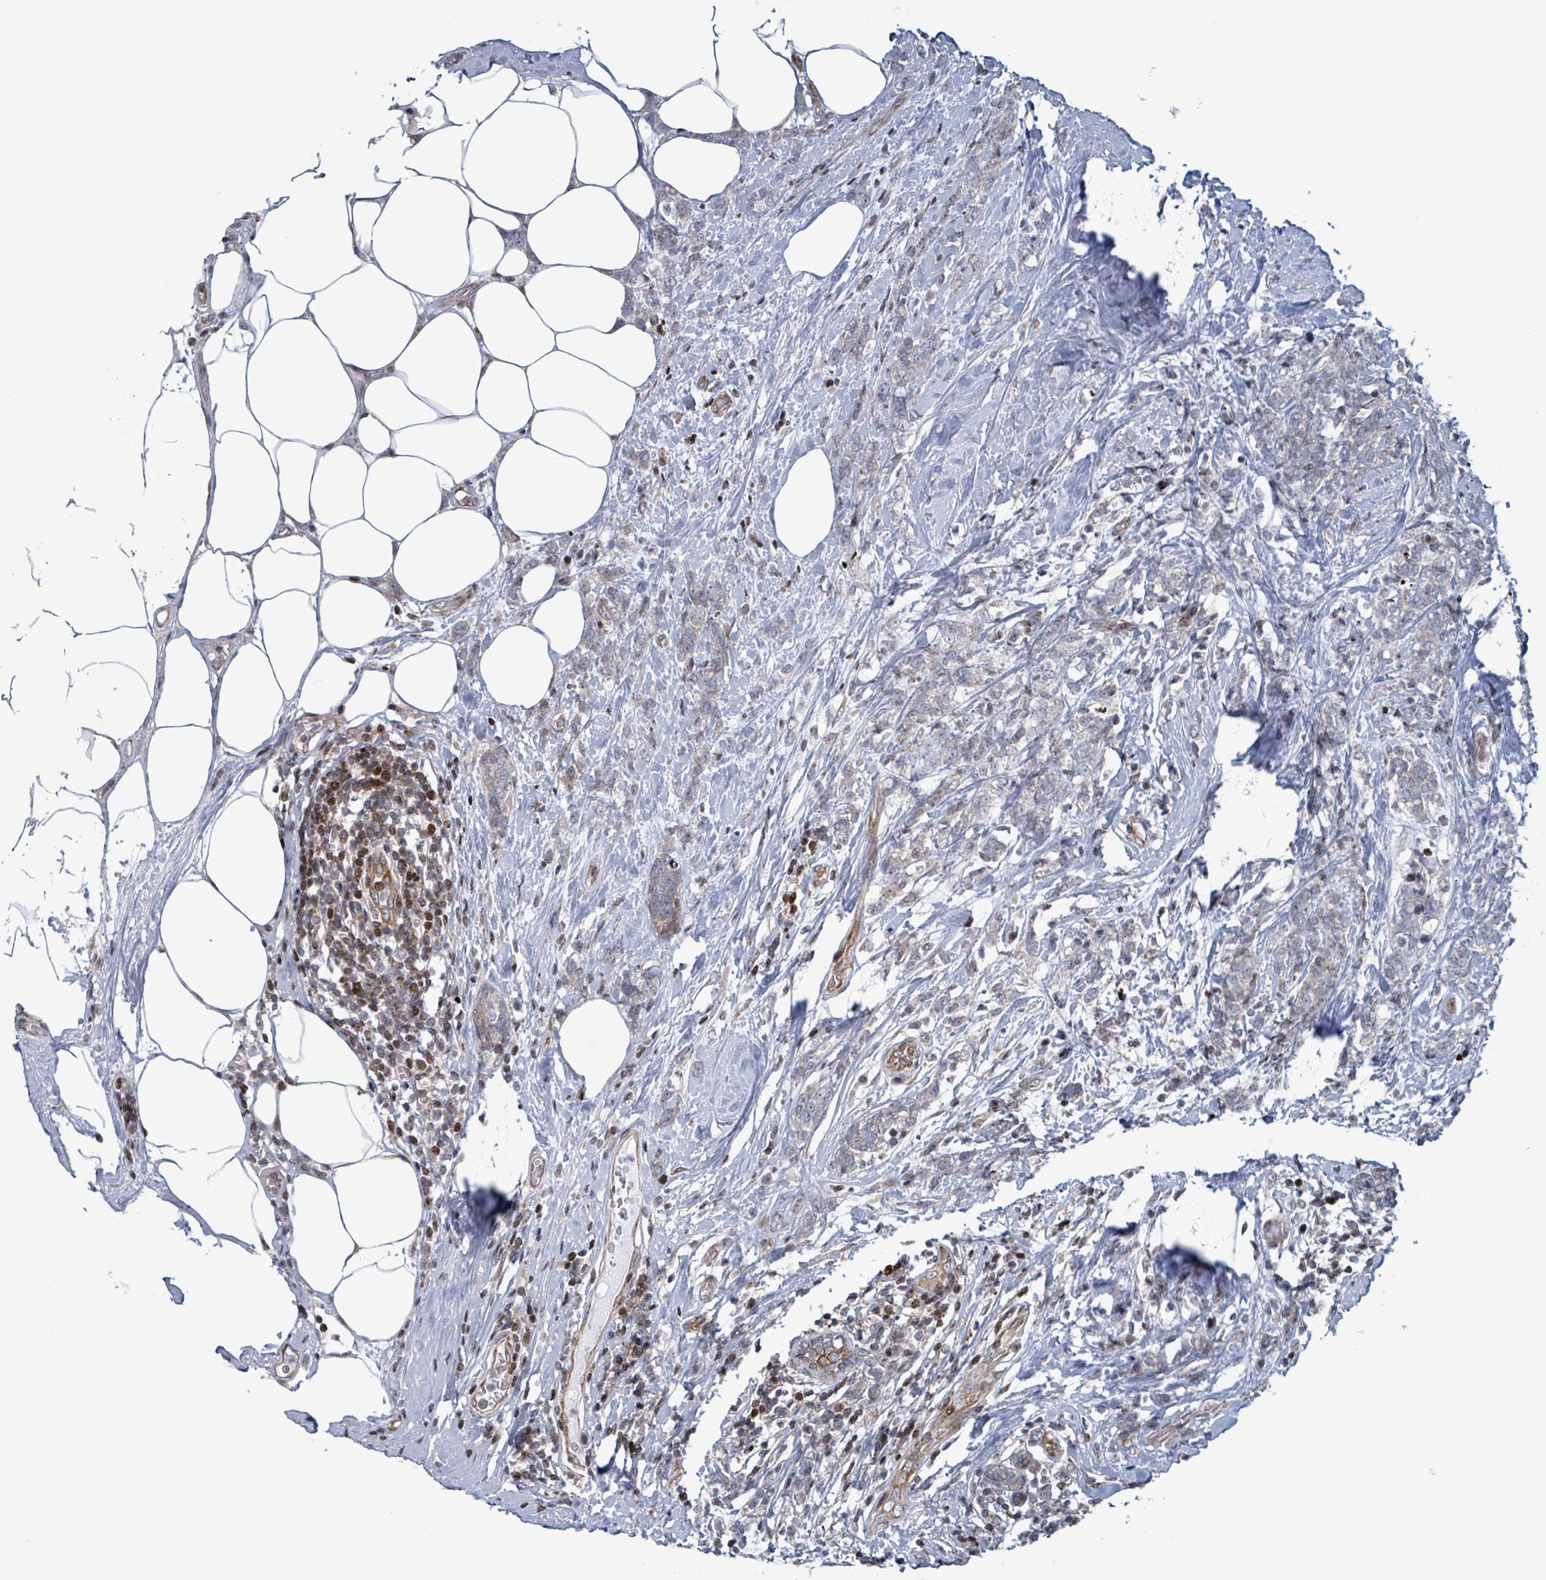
{"staining": {"intensity": "weak", "quantity": "<25%", "location": "cytoplasmic/membranous"}, "tissue": "breast cancer", "cell_type": "Tumor cells", "image_type": "cancer", "snomed": [{"axis": "morphology", "description": "Lobular carcinoma"}, {"axis": "topography", "description": "Breast"}], "caption": "Immunohistochemical staining of human breast cancer displays no significant positivity in tumor cells.", "gene": "FNDC4", "patient": {"sex": "female", "age": 58}}